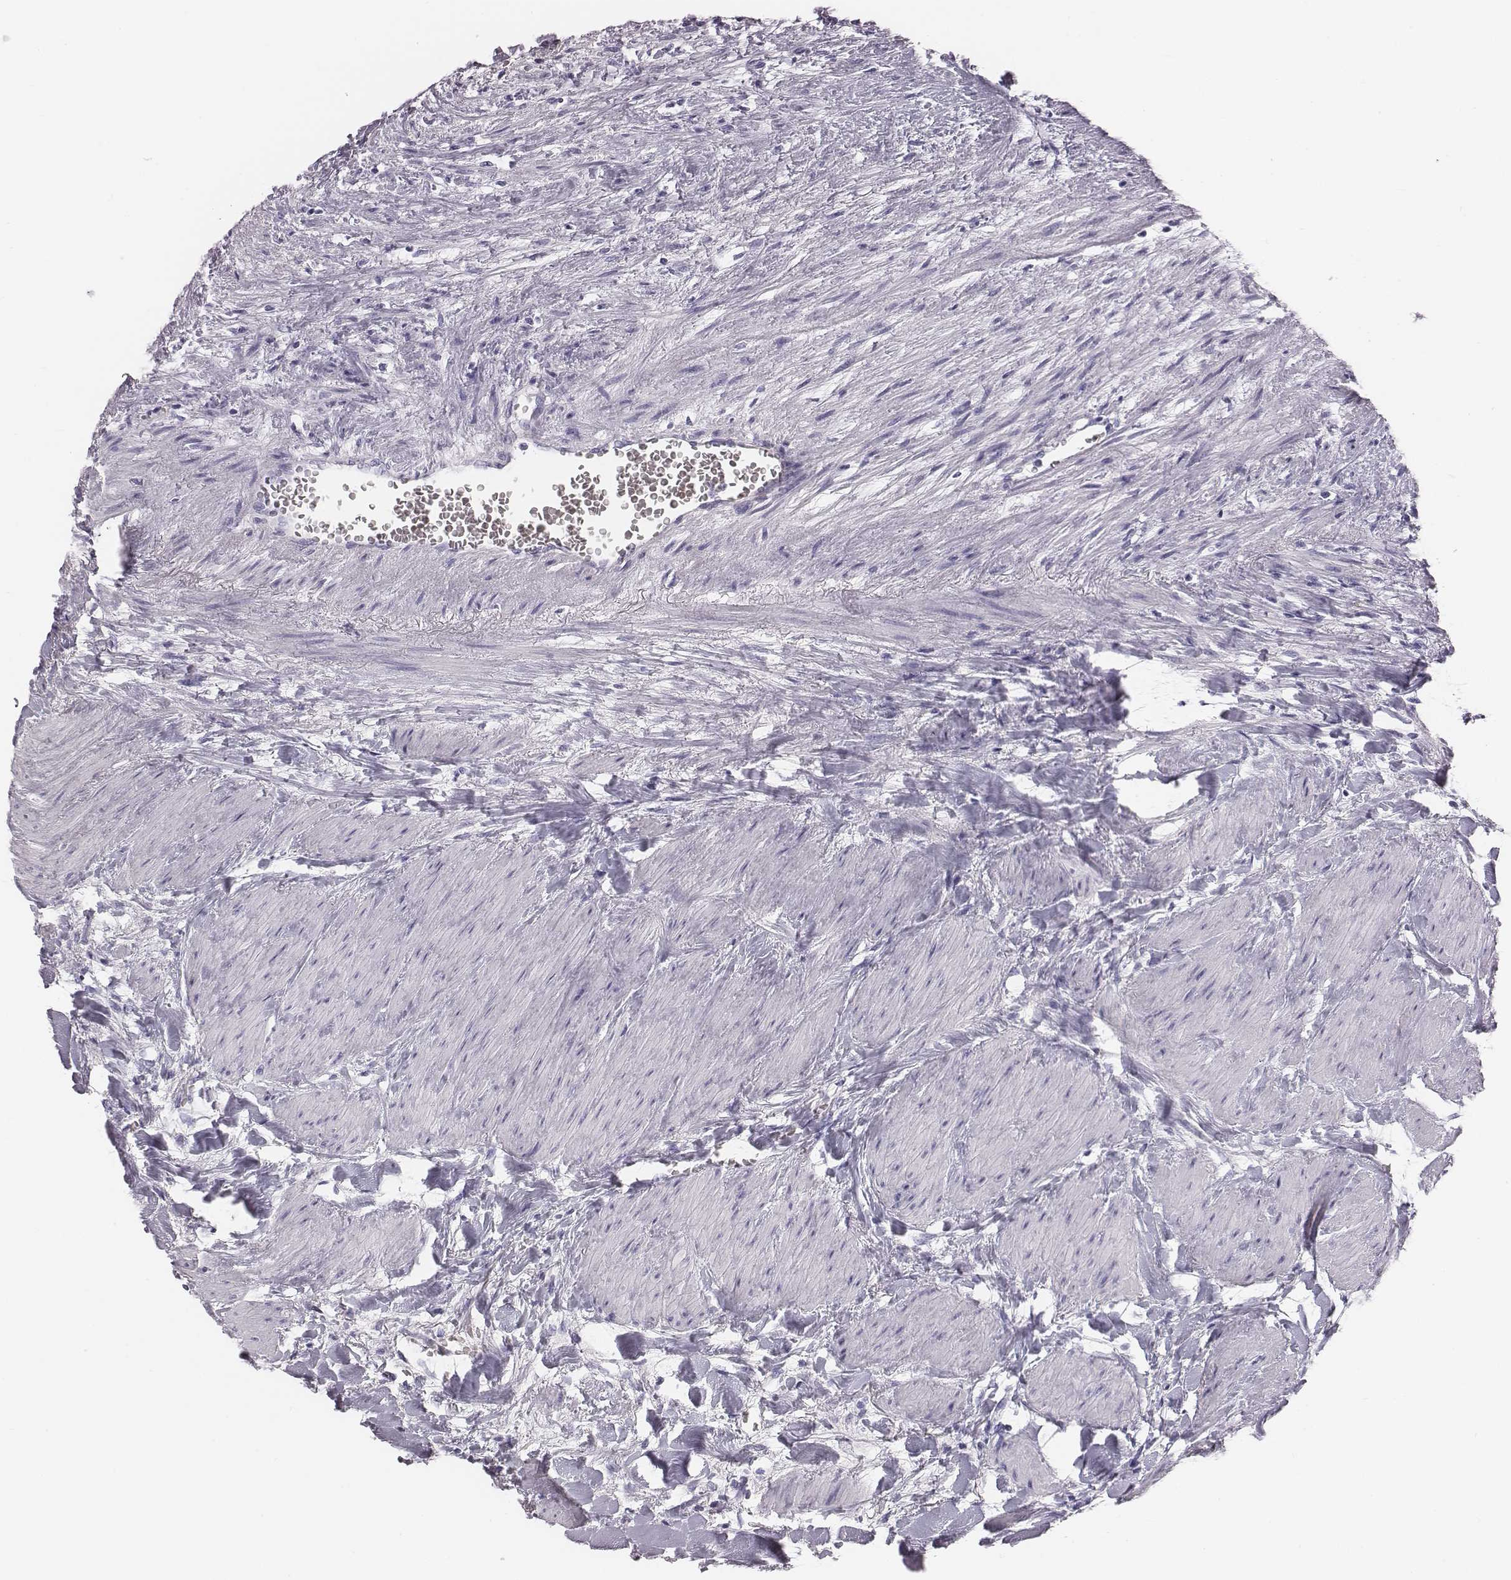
{"staining": {"intensity": "negative", "quantity": "none", "location": "none"}, "tissue": "renal cancer", "cell_type": "Tumor cells", "image_type": "cancer", "snomed": [{"axis": "morphology", "description": "Adenocarcinoma, NOS"}, {"axis": "topography", "description": "Kidney"}], "caption": "Immunohistochemical staining of renal cancer displays no significant staining in tumor cells.", "gene": "HBZ", "patient": {"sex": "female", "age": 74}}